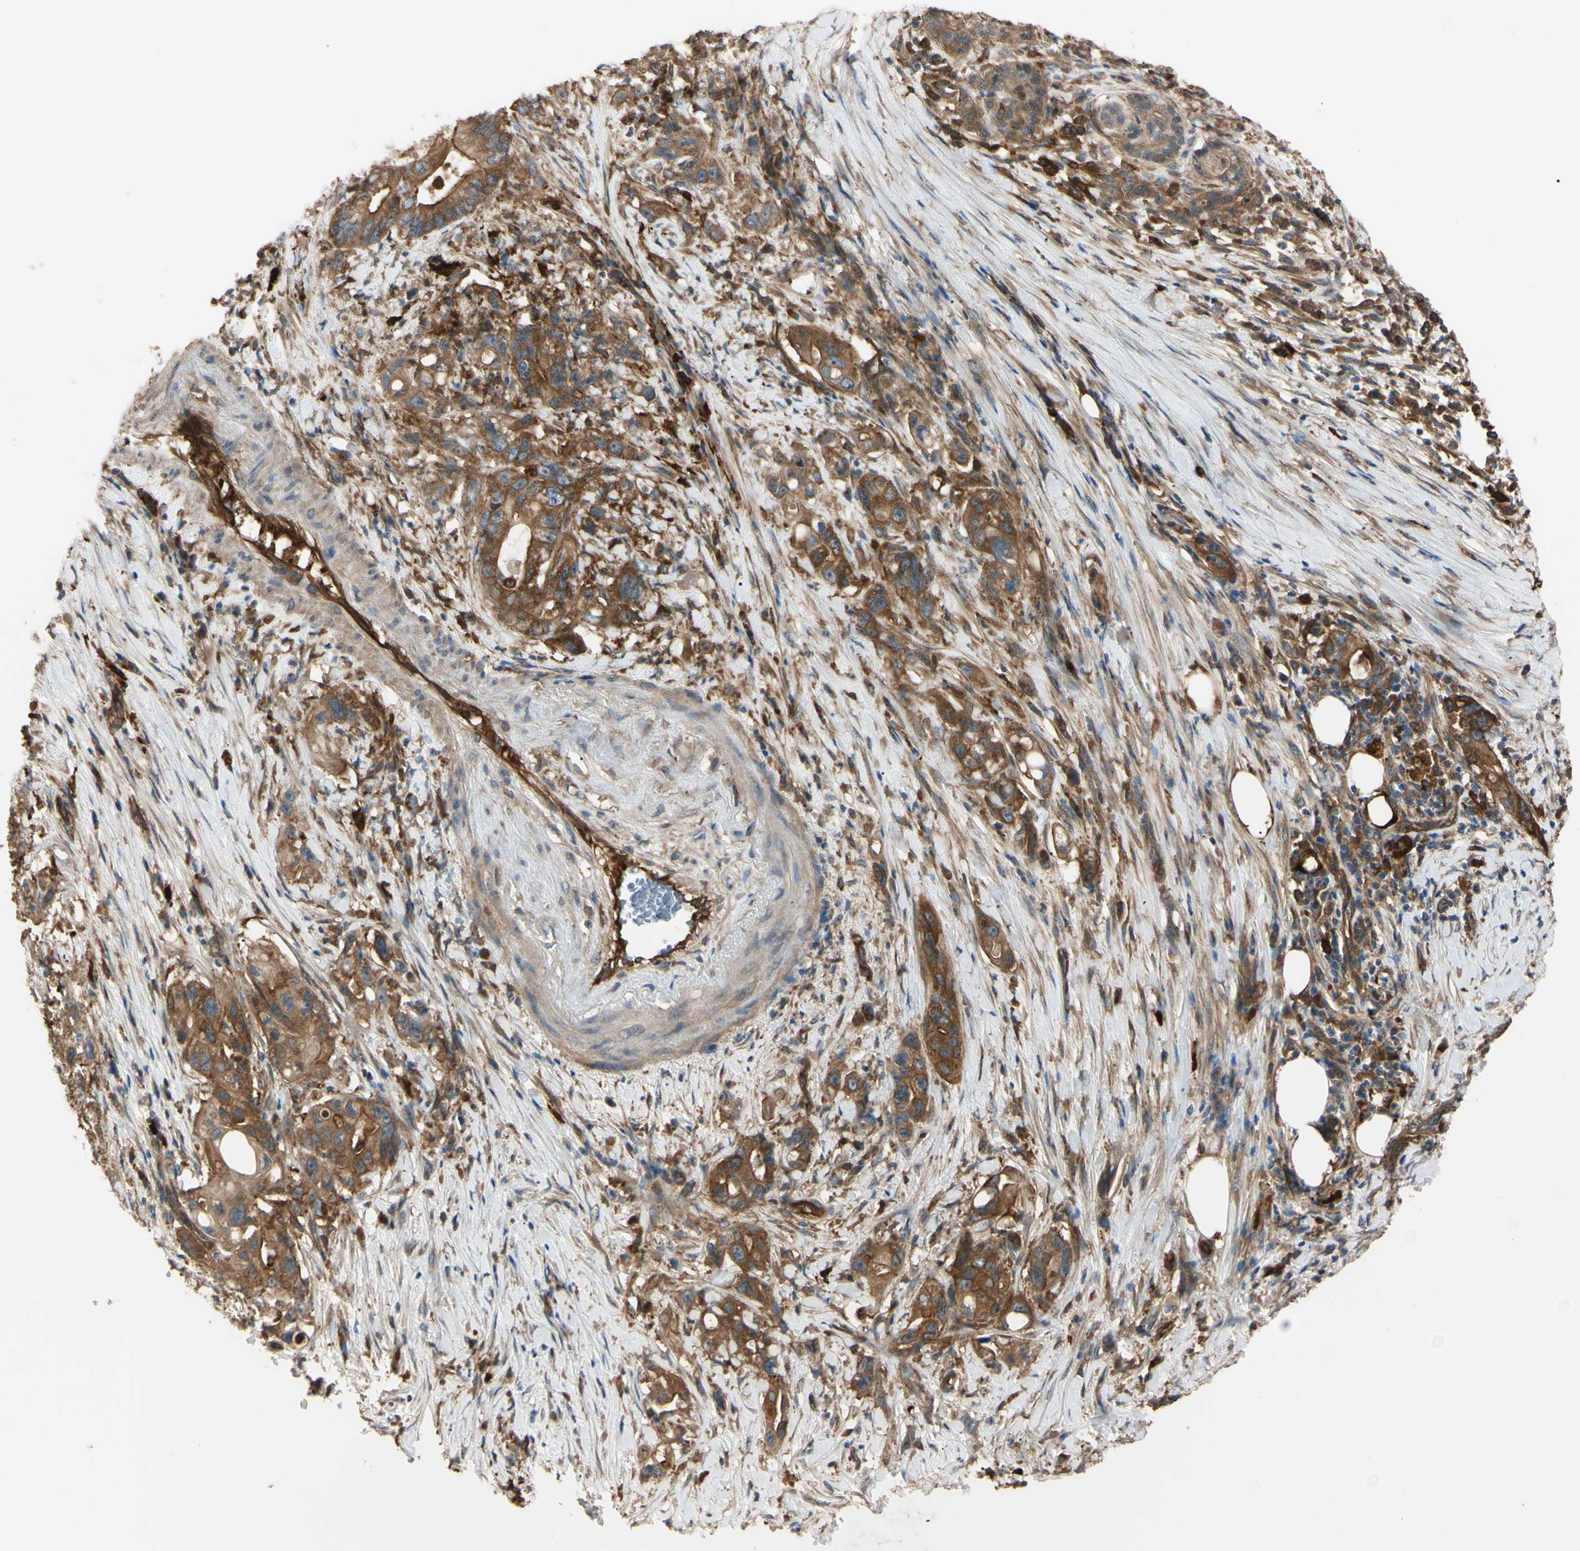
{"staining": {"intensity": "strong", "quantity": ">75%", "location": "cytoplasmic/membranous"}, "tissue": "pancreatic cancer", "cell_type": "Tumor cells", "image_type": "cancer", "snomed": [{"axis": "morphology", "description": "Normal tissue, NOS"}, {"axis": "topography", "description": "Pancreas"}], "caption": "Immunohistochemistry (DAB) staining of human pancreatic cancer reveals strong cytoplasmic/membranous protein staining in approximately >75% of tumor cells.", "gene": "PTPN12", "patient": {"sex": "male", "age": 42}}